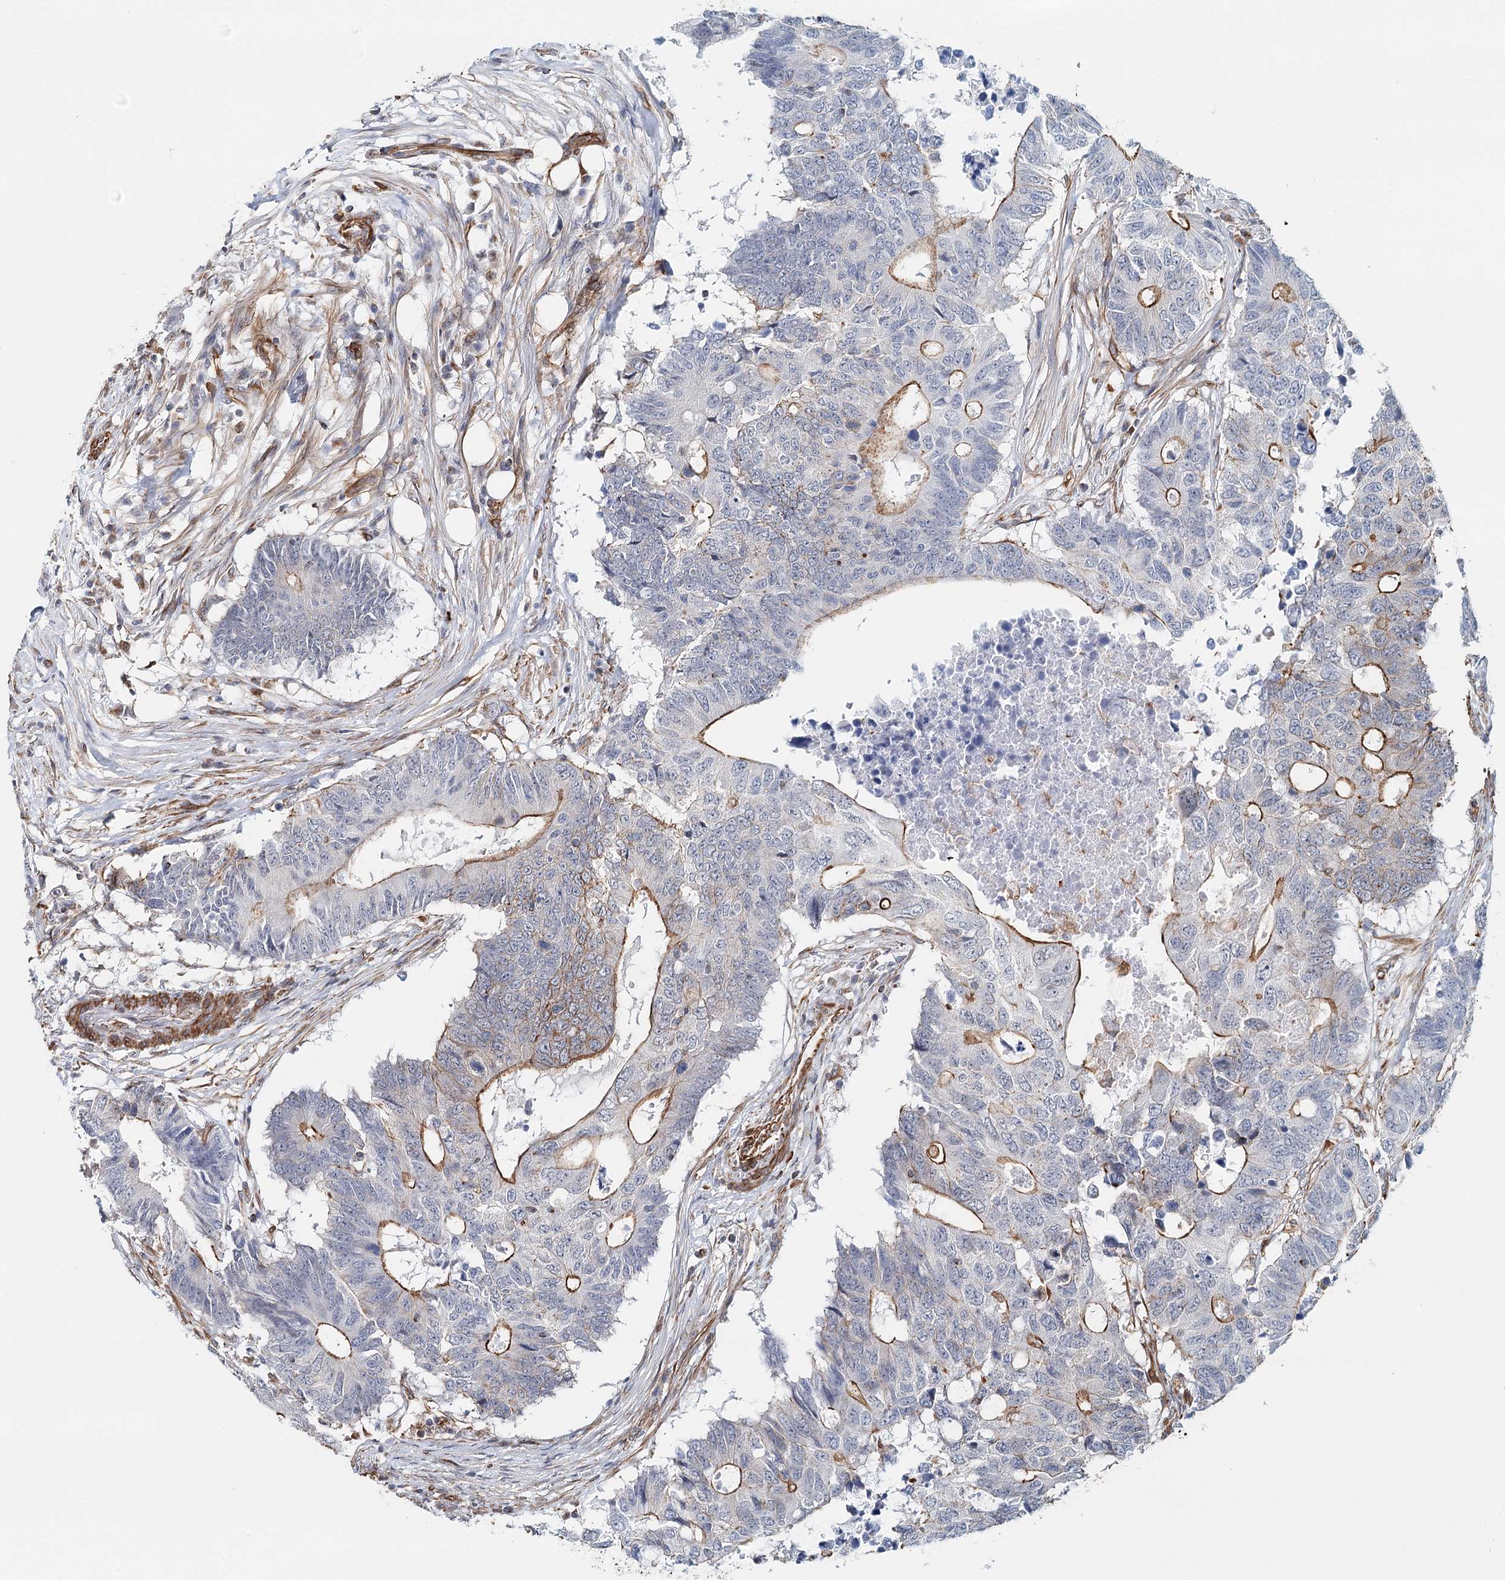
{"staining": {"intensity": "moderate", "quantity": ">75%", "location": "cytoplasmic/membranous"}, "tissue": "colorectal cancer", "cell_type": "Tumor cells", "image_type": "cancer", "snomed": [{"axis": "morphology", "description": "Adenocarcinoma, NOS"}, {"axis": "topography", "description": "Colon"}], "caption": "DAB immunohistochemical staining of human colorectal cancer (adenocarcinoma) exhibits moderate cytoplasmic/membranous protein expression in about >75% of tumor cells.", "gene": "SYNPO", "patient": {"sex": "male", "age": 71}}